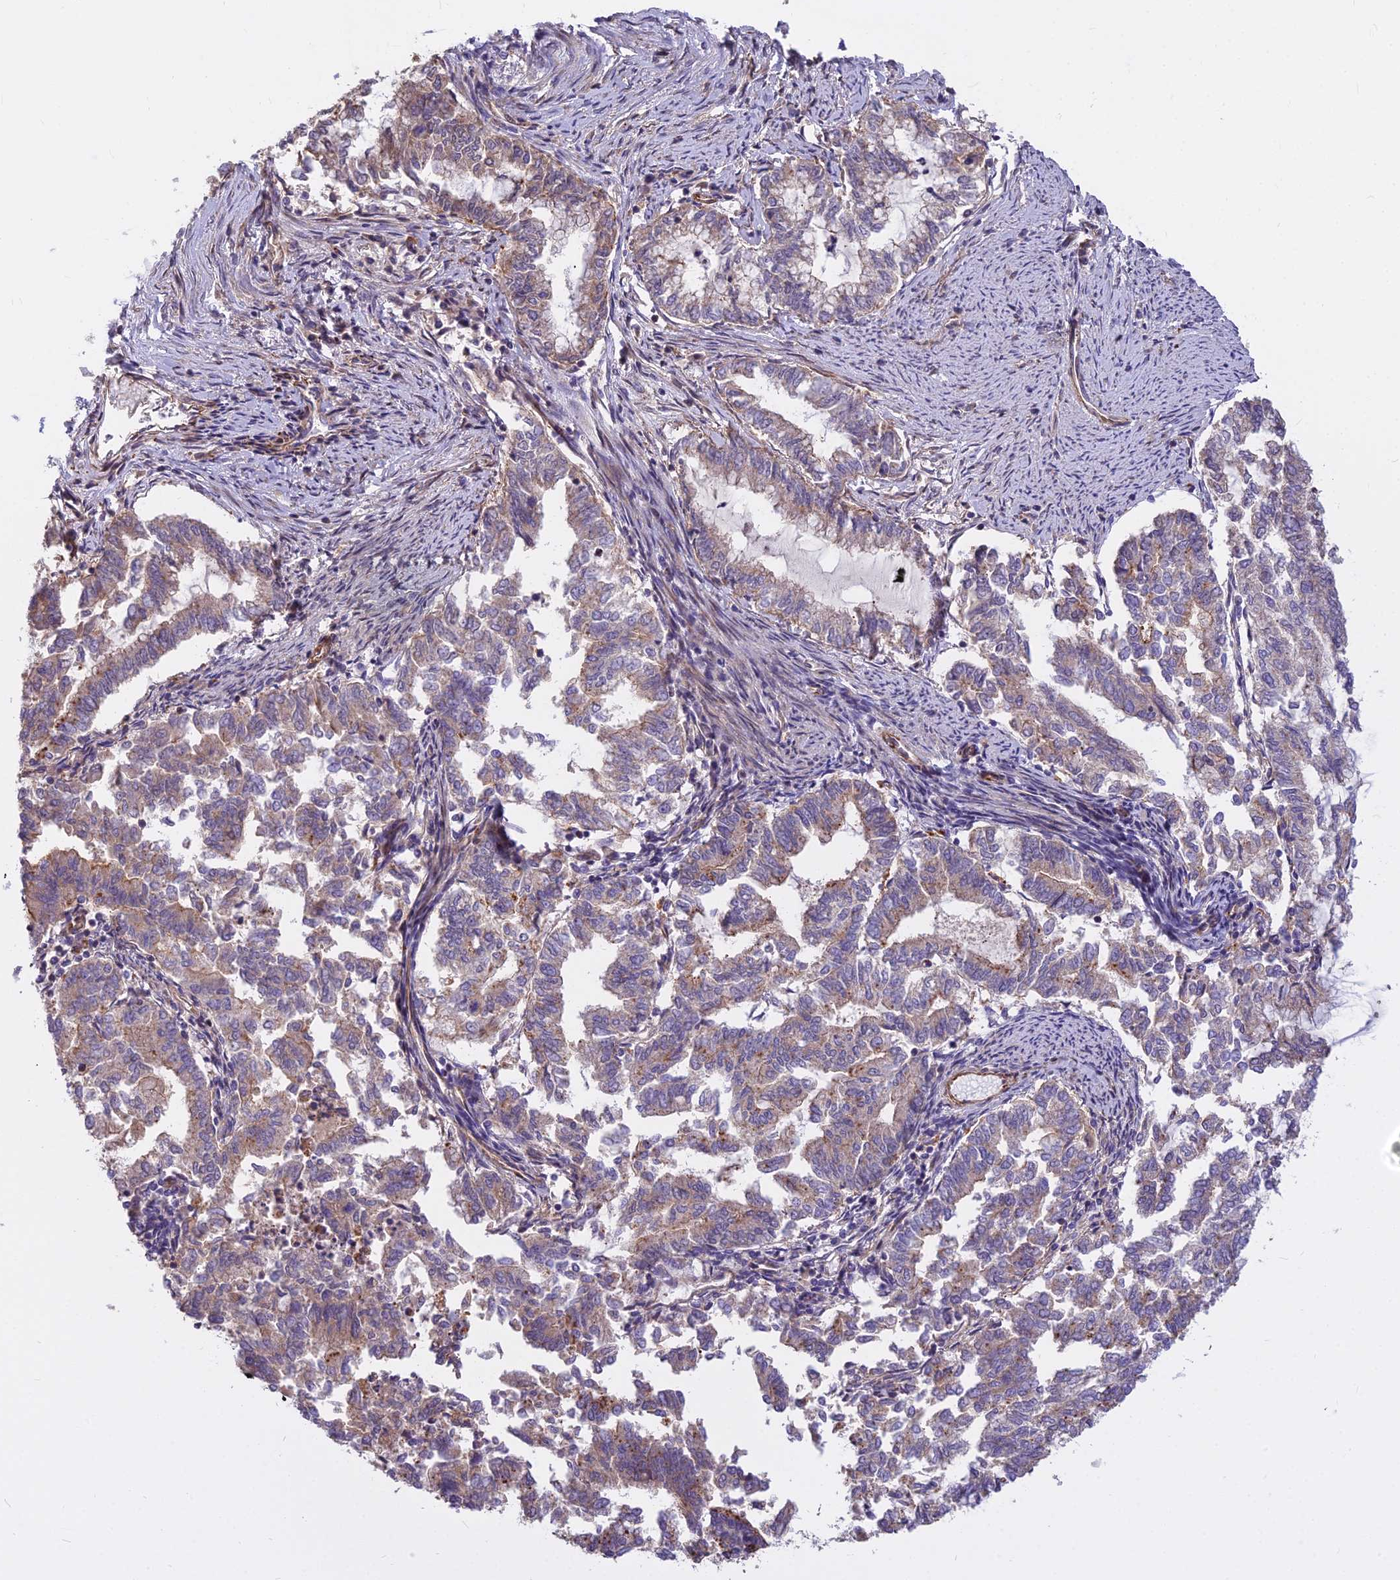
{"staining": {"intensity": "moderate", "quantity": "<25%", "location": "cytoplasmic/membranous"}, "tissue": "endometrial cancer", "cell_type": "Tumor cells", "image_type": "cancer", "snomed": [{"axis": "morphology", "description": "Adenocarcinoma, NOS"}, {"axis": "topography", "description": "Endometrium"}], "caption": "Moderate cytoplasmic/membranous staining for a protein is seen in approximately <25% of tumor cells of endometrial cancer using immunohistochemistry.", "gene": "GLYATL3", "patient": {"sex": "female", "age": 79}}